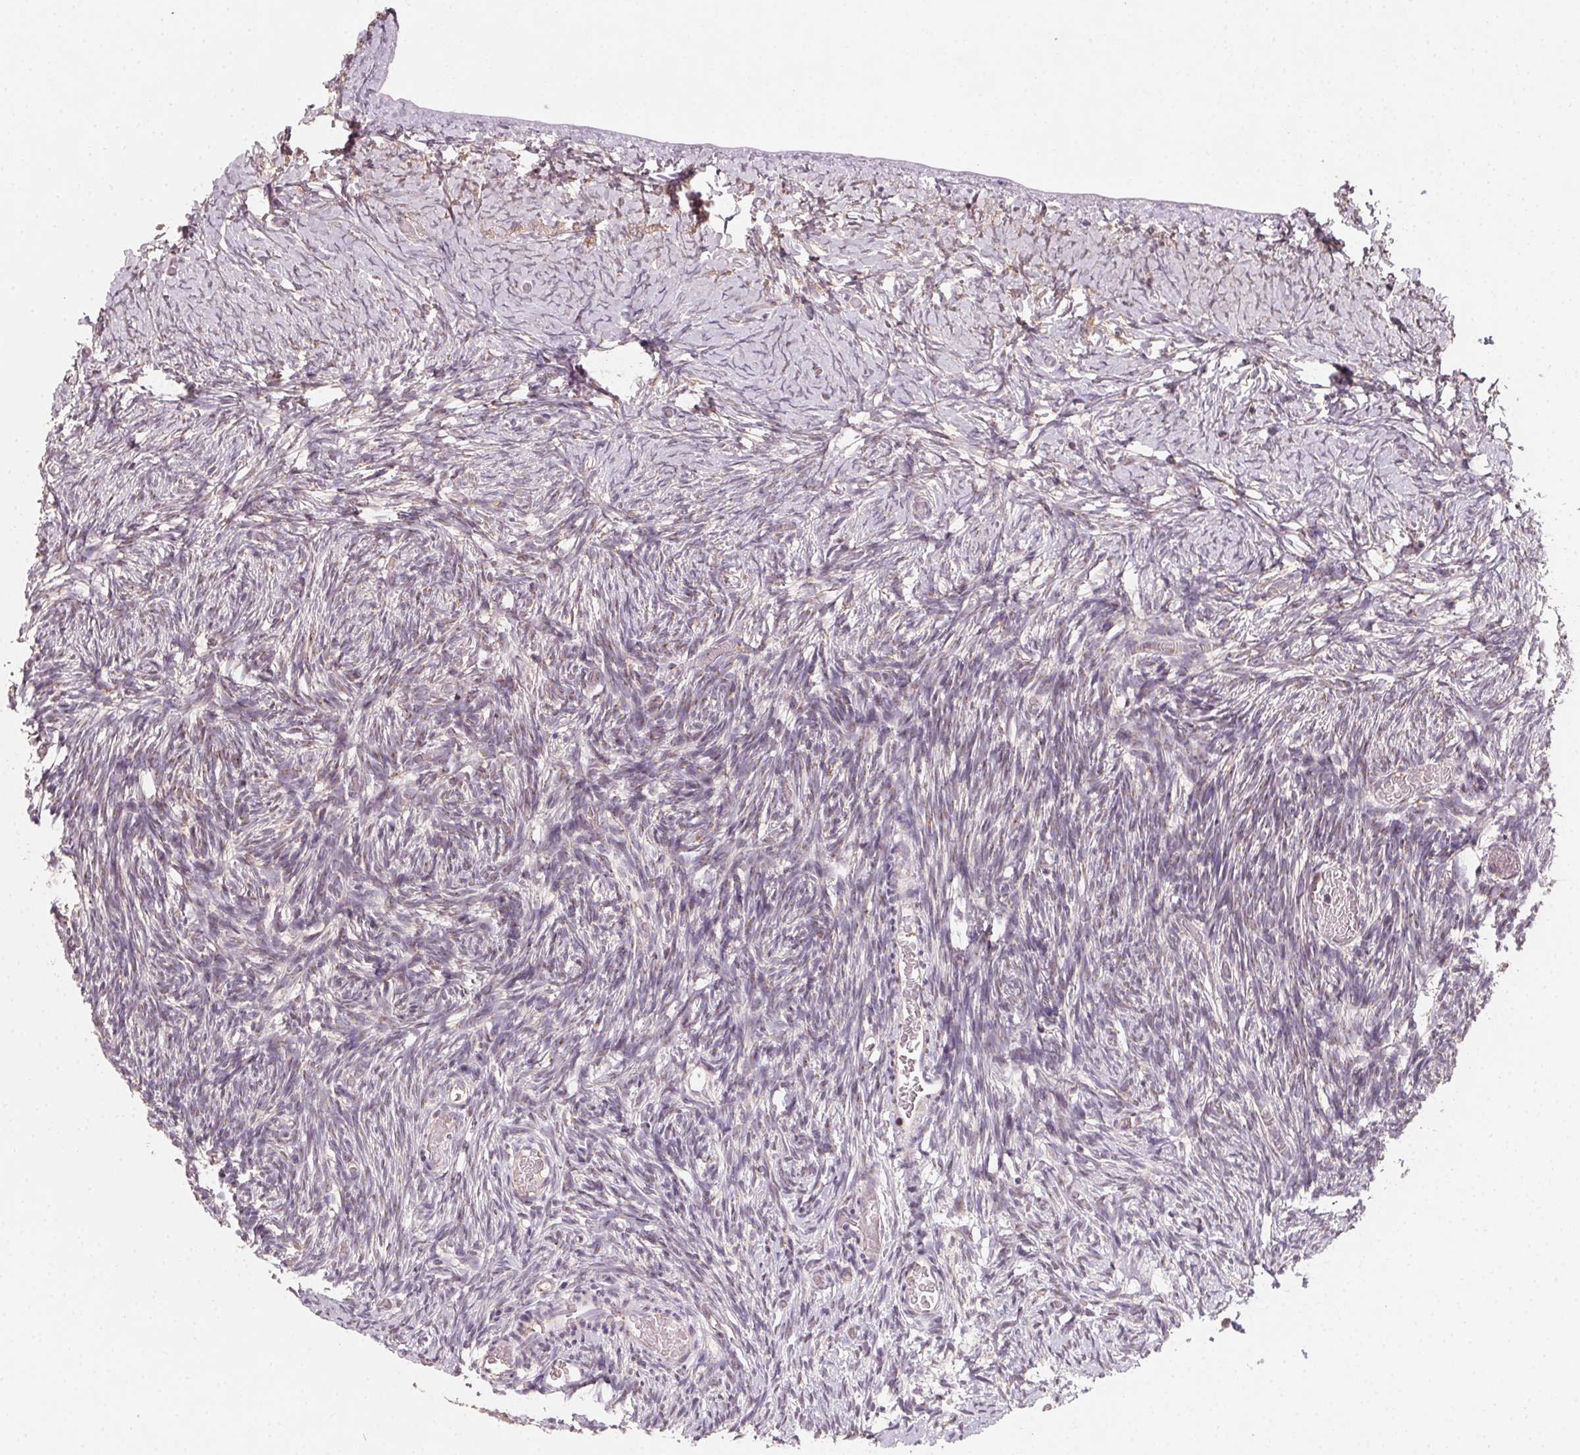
{"staining": {"intensity": "weak", "quantity": ">75%", "location": "cytoplasmic/membranous"}, "tissue": "ovary", "cell_type": "Follicle cells", "image_type": "normal", "snomed": [{"axis": "morphology", "description": "Normal tissue, NOS"}, {"axis": "topography", "description": "Ovary"}], "caption": "This image exhibits immunohistochemistry staining of benign ovary, with low weak cytoplasmic/membranous staining in about >75% of follicle cells.", "gene": "AP1S1", "patient": {"sex": "female", "age": 39}}